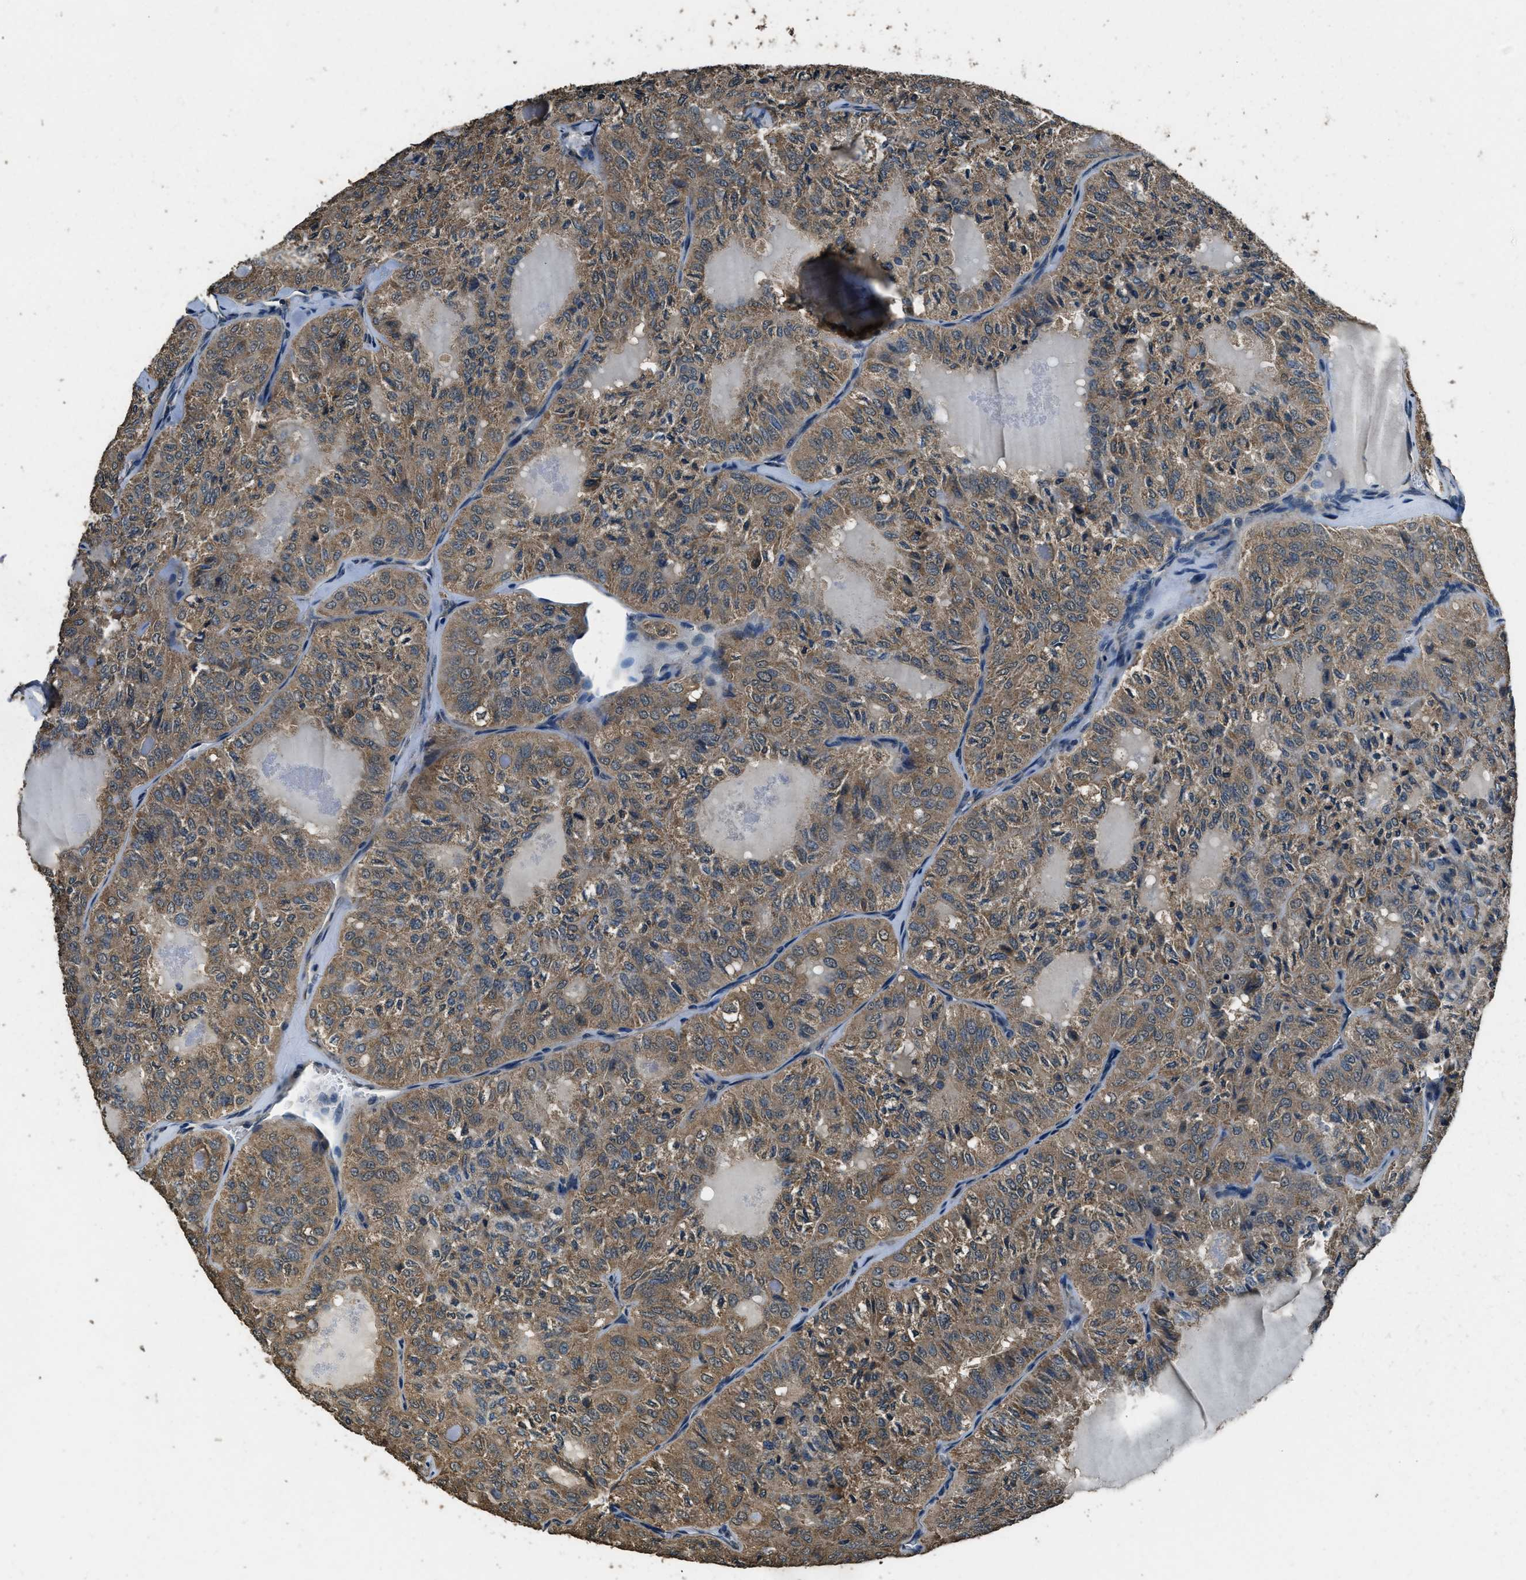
{"staining": {"intensity": "weak", "quantity": ">75%", "location": "cytoplasmic/membranous"}, "tissue": "thyroid cancer", "cell_type": "Tumor cells", "image_type": "cancer", "snomed": [{"axis": "morphology", "description": "Follicular adenoma carcinoma, NOS"}, {"axis": "topography", "description": "Thyroid gland"}], "caption": "Human thyroid cancer stained with a brown dye shows weak cytoplasmic/membranous positive staining in approximately >75% of tumor cells.", "gene": "SALL3", "patient": {"sex": "male", "age": 75}}